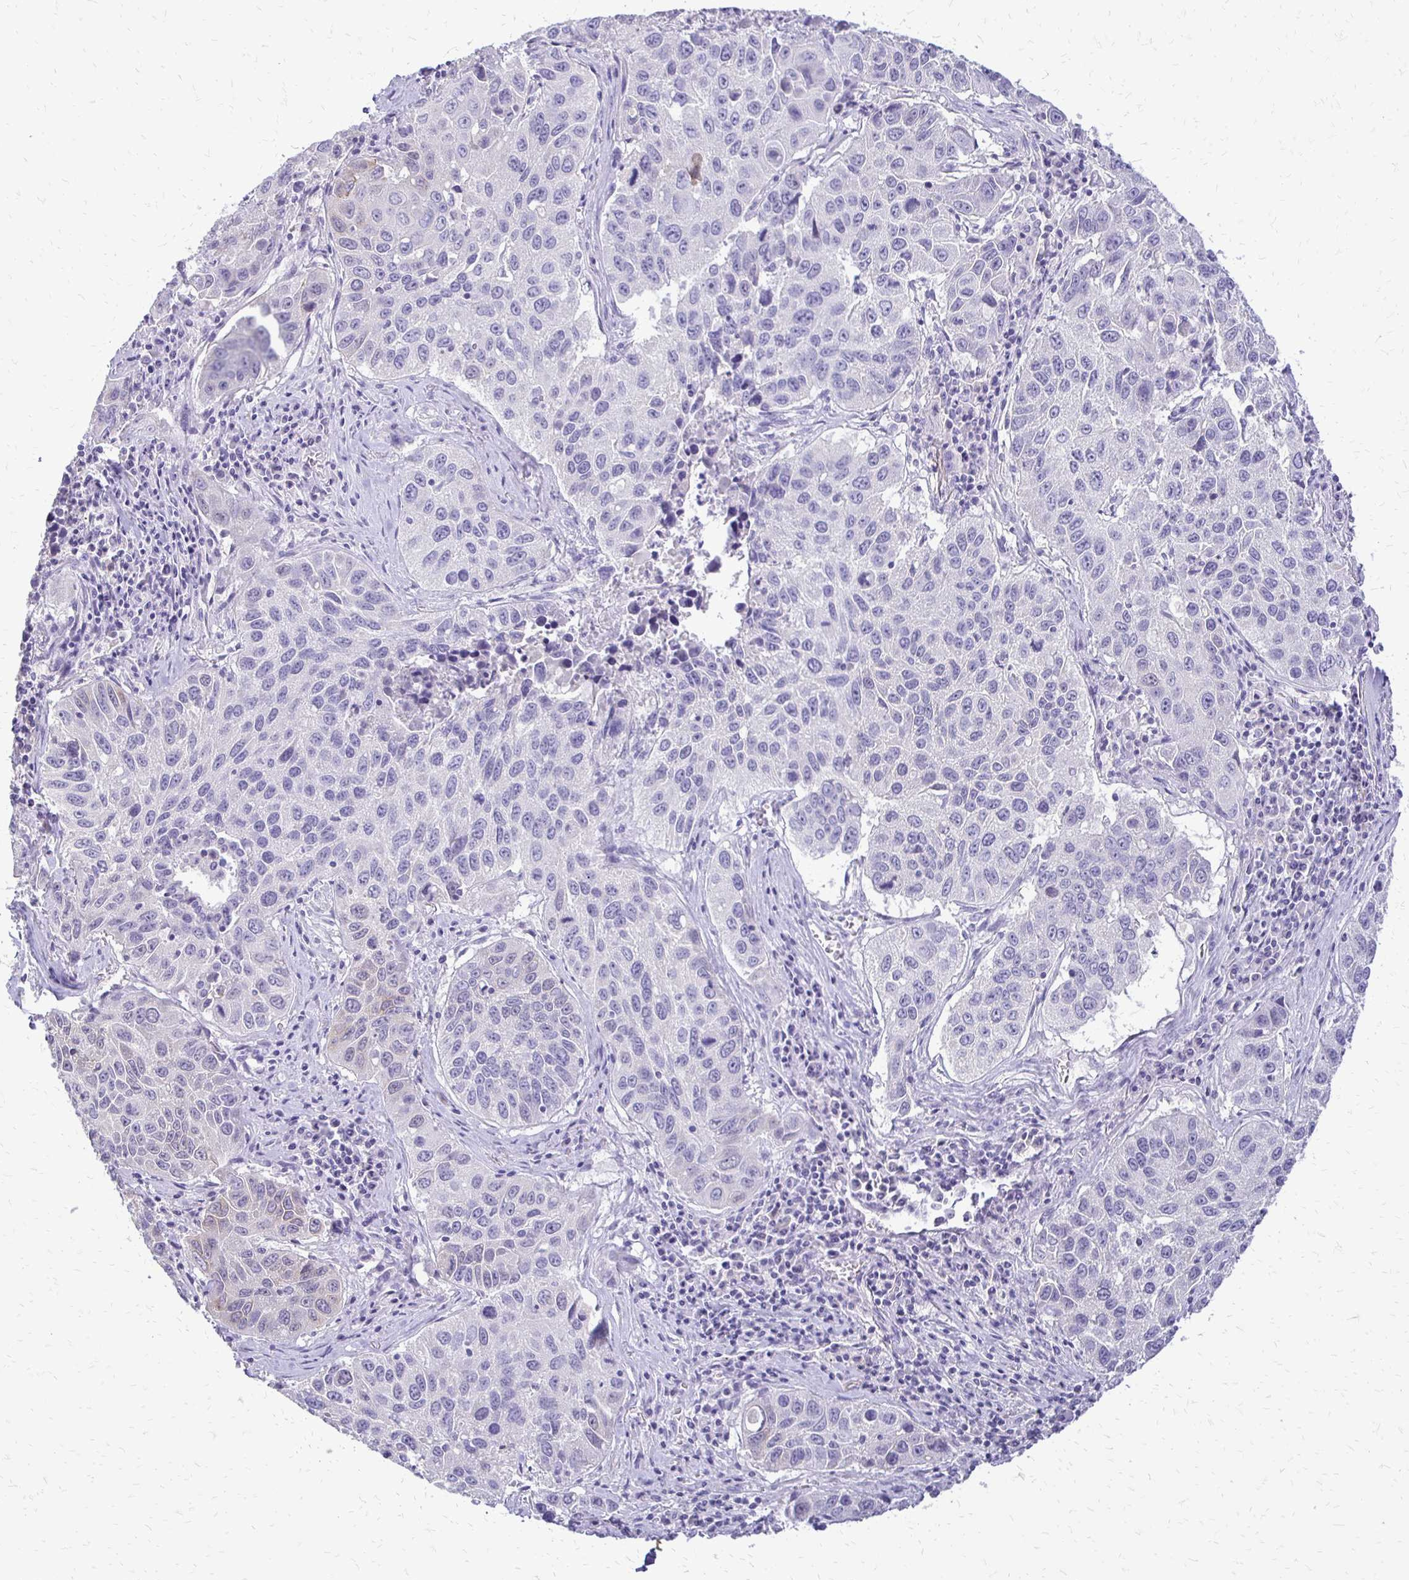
{"staining": {"intensity": "negative", "quantity": "none", "location": "none"}, "tissue": "lung cancer", "cell_type": "Tumor cells", "image_type": "cancer", "snomed": [{"axis": "morphology", "description": "Squamous cell carcinoma, NOS"}, {"axis": "topography", "description": "Lung"}], "caption": "Tumor cells are negative for protein expression in human squamous cell carcinoma (lung).", "gene": "ALPG", "patient": {"sex": "female", "age": 61}}